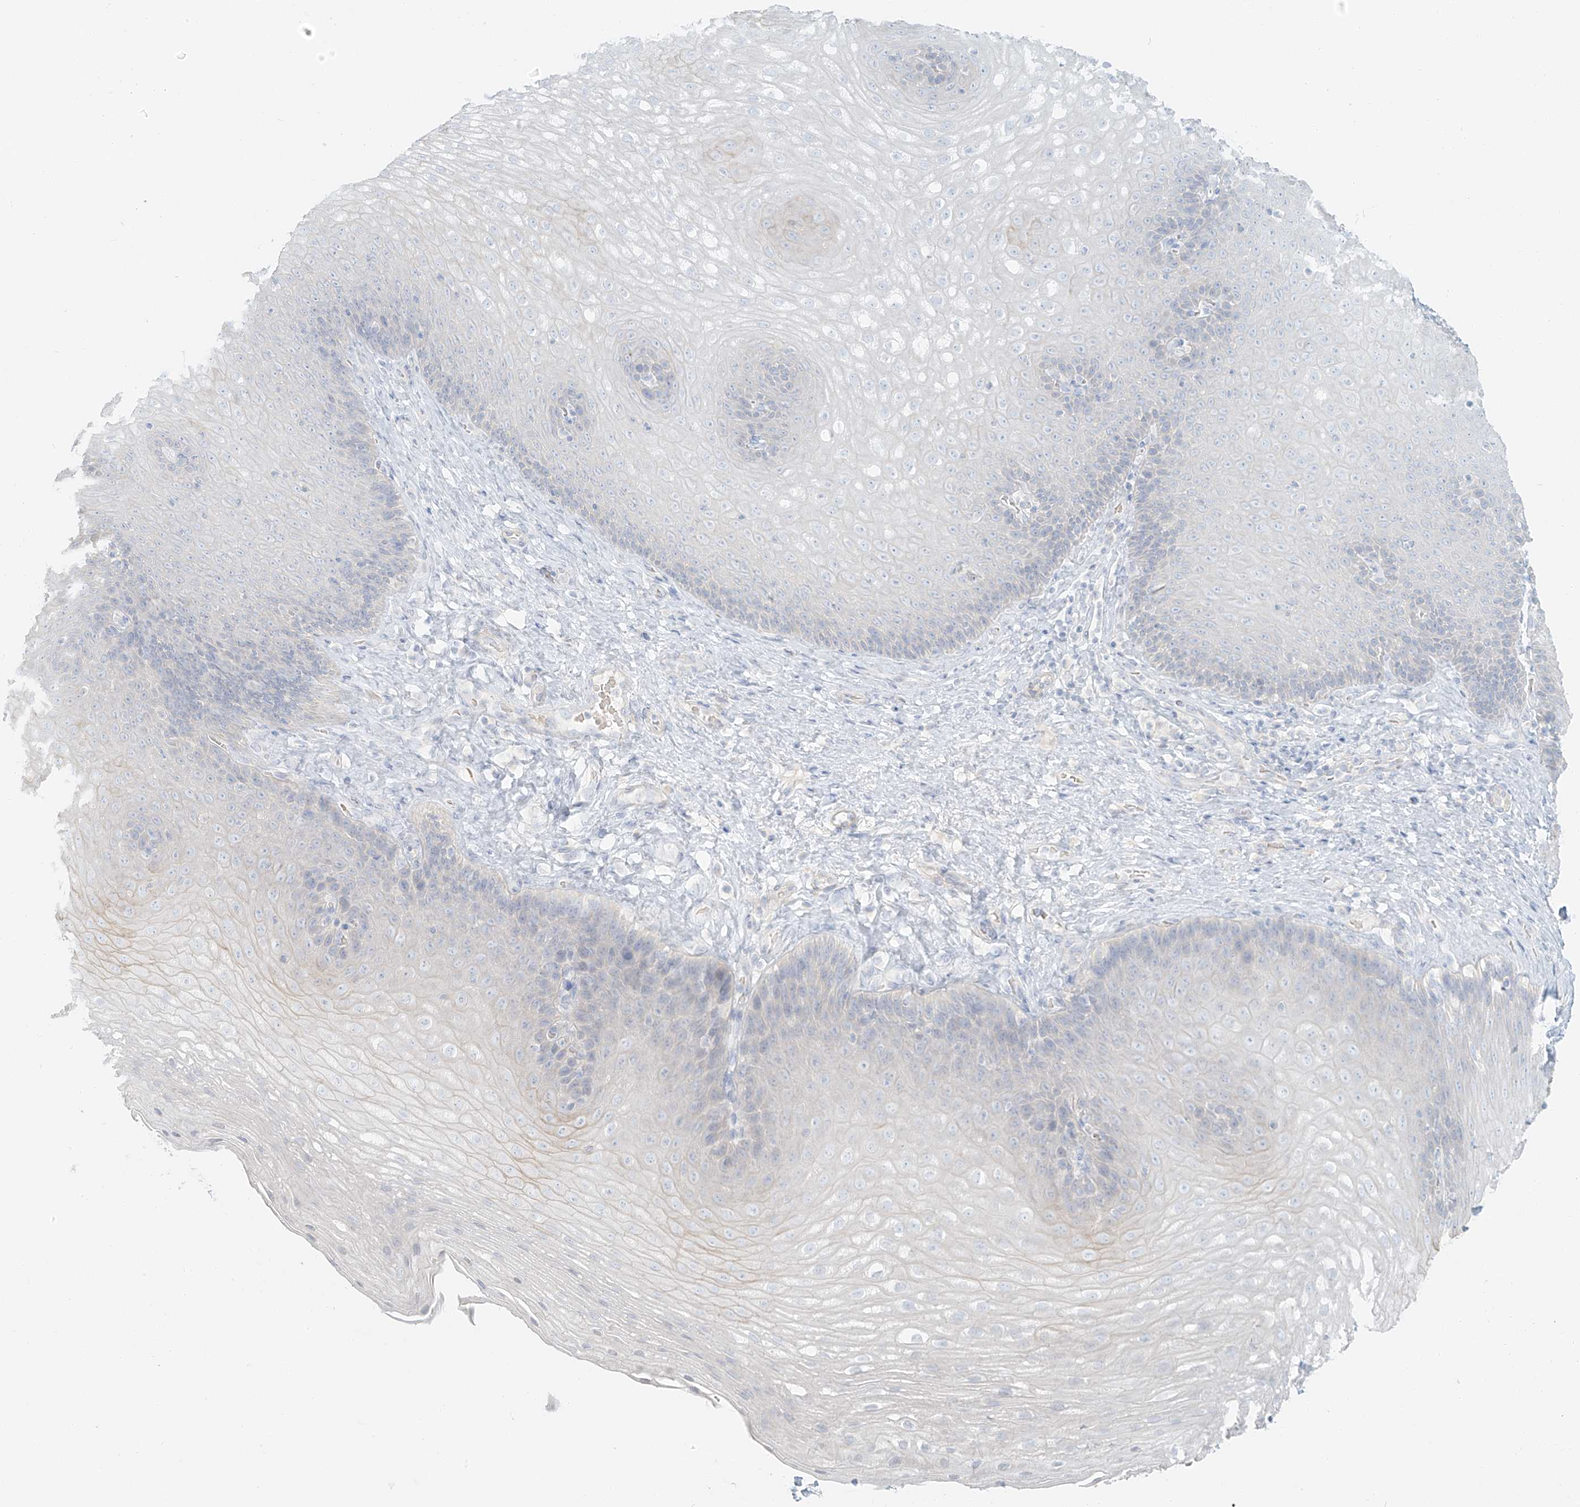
{"staining": {"intensity": "negative", "quantity": "none", "location": "none"}, "tissue": "esophagus", "cell_type": "Squamous epithelial cells", "image_type": "normal", "snomed": [{"axis": "morphology", "description": "Normal tissue, NOS"}, {"axis": "topography", "description": "Esophagus"}], "caption": "The histopathology image demonstrates no staining of squamous epithelial cells in normal esophagus.", "gene": "PGC", "patient": {"sex": "female", "age": 66}}